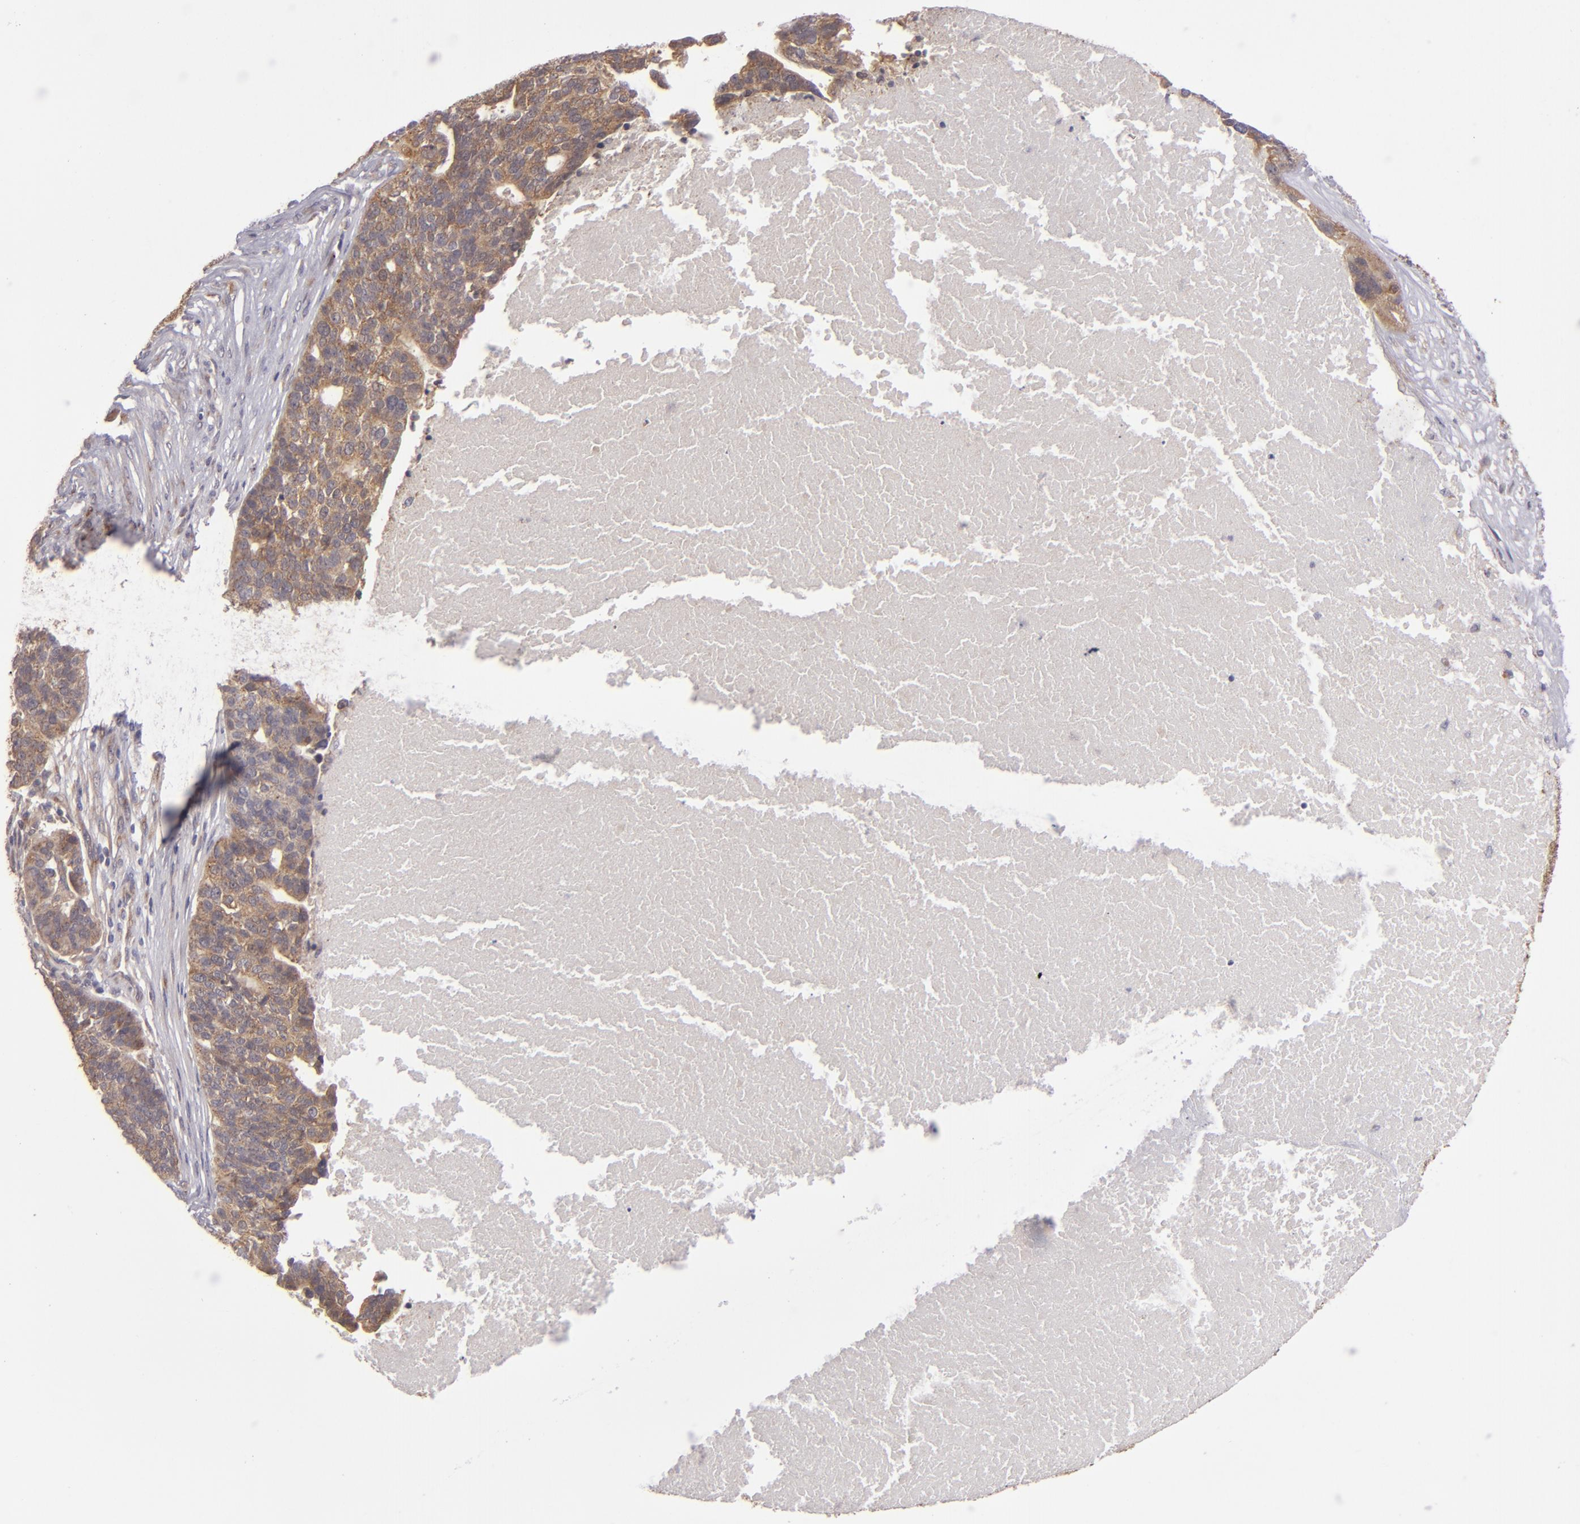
{"staining": {"intensity": "moderate", "quantity": ">75%", "location": "cytoplasmic/membranous"}, "tissue": "ovarian cancer", "cell_type": "Tumor cells", "image_type": "cancer", "snomed": [{"axis": "morphology", "description": "Cystadenocarcinoma, serous, NOS"}, {"axis": "topography", "description": "Ovary"}], "caption": "Ovarian cancer (serous cystadenocarcinoma) was stained to show a protein in brown. There is medium levels of moderate cytoplasmic/membranous expression in about >75% of tumor cells. Nuclei are stained in blue.", "gene": "SH2D4A", "patient": {"sex": "female", "age": 59}}